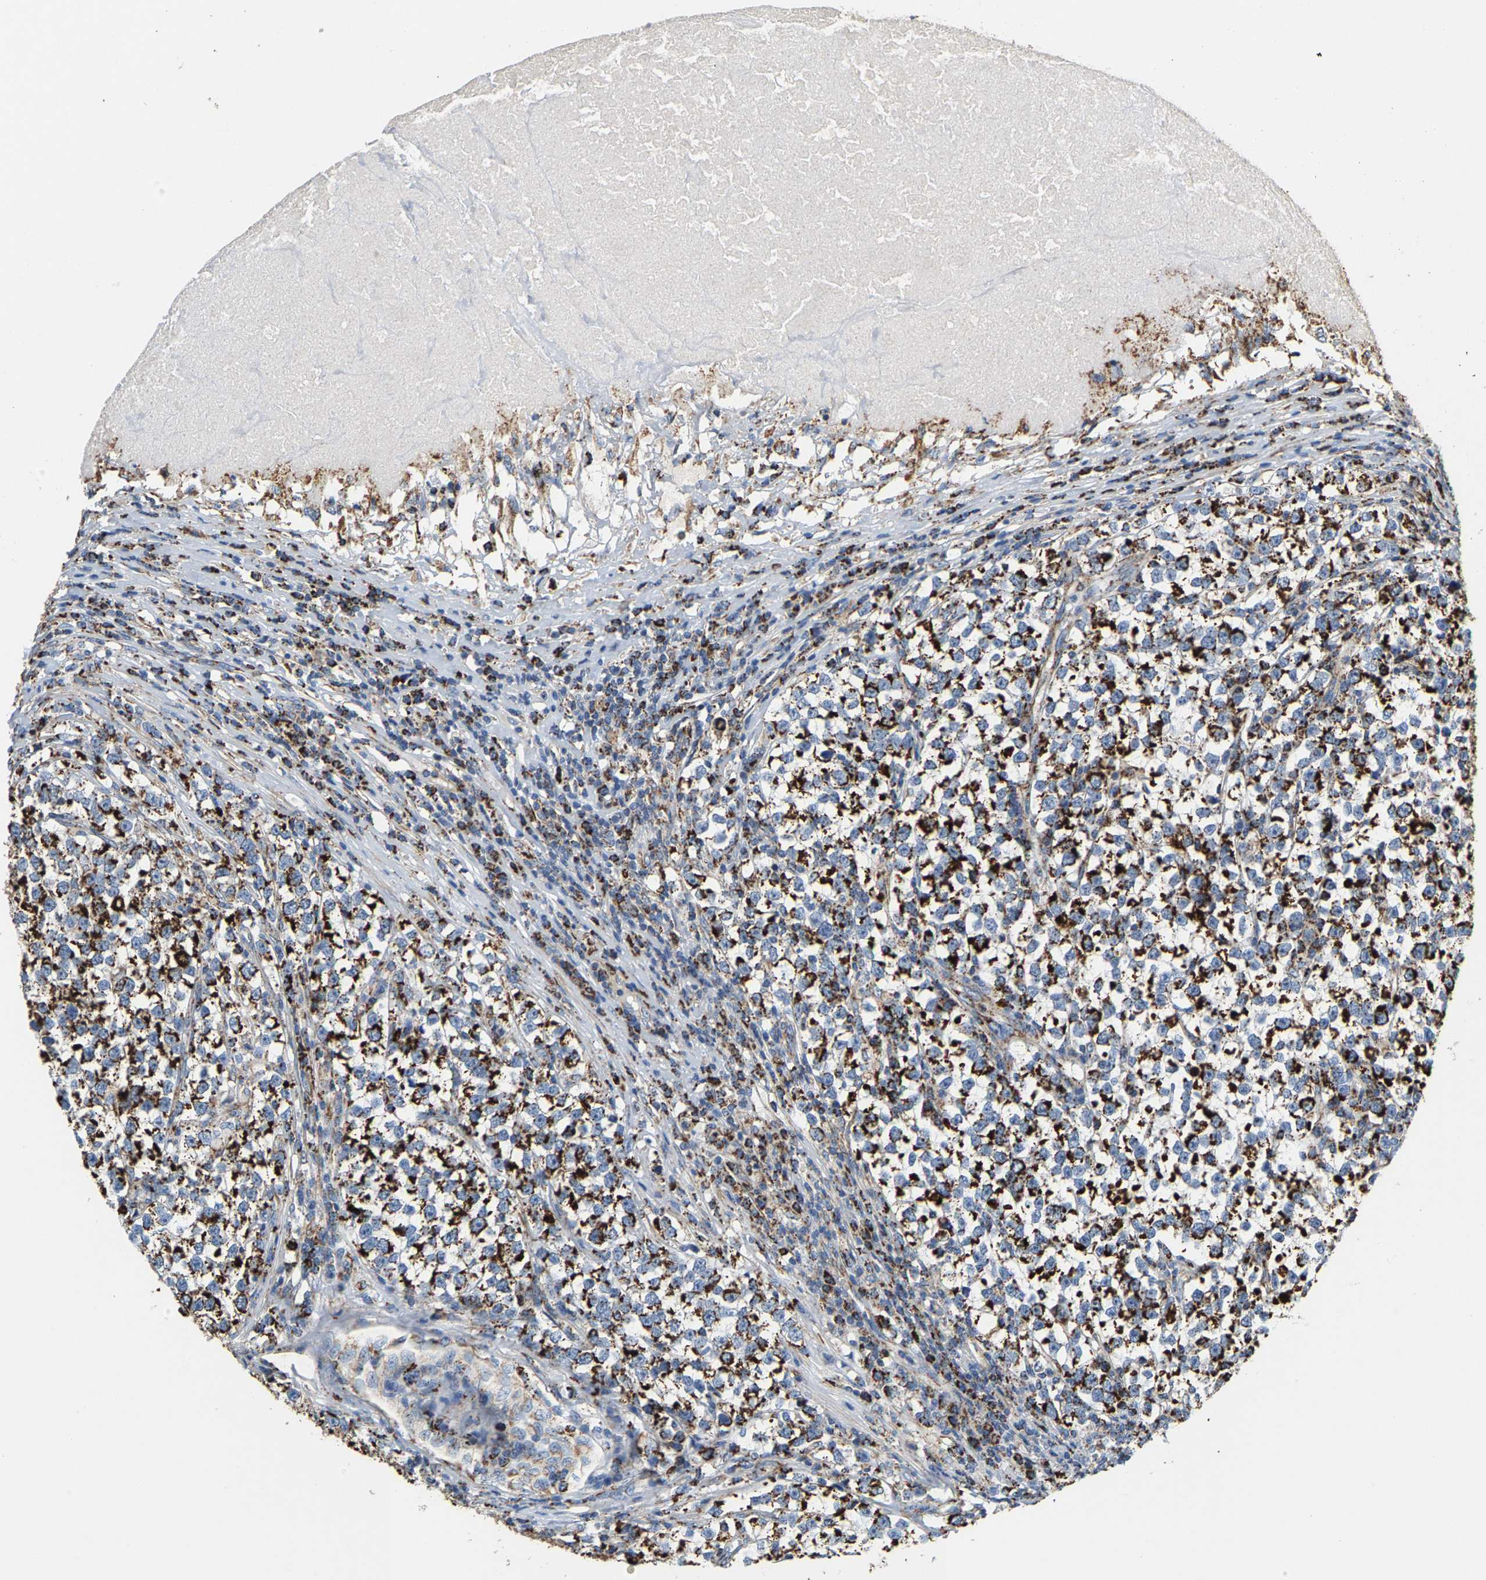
{"staining": {"intensity": "strong", "quantity": ">75%", "location": "cytoplasmic/membranous"}, "tissue": "testis cancer", "cell_type": "Tumor cells", "image_type": "cancer", "snomed": [{"axis": "morphology", "description": "Normal tissue, NOS"}, {"axis": "morphology", "description": "Seminoma, NOS"}, {"axis": "topography", "description": "Testis"}], "caption": "Testis cancer (seminoma) was stained to show a protein in brown. There is high levels of strong cytoplasmic/membranous staining in approximately >75% of tumor cells.", "gene": "SHMT2", "patient": {"sex": "male", "age": 43}}